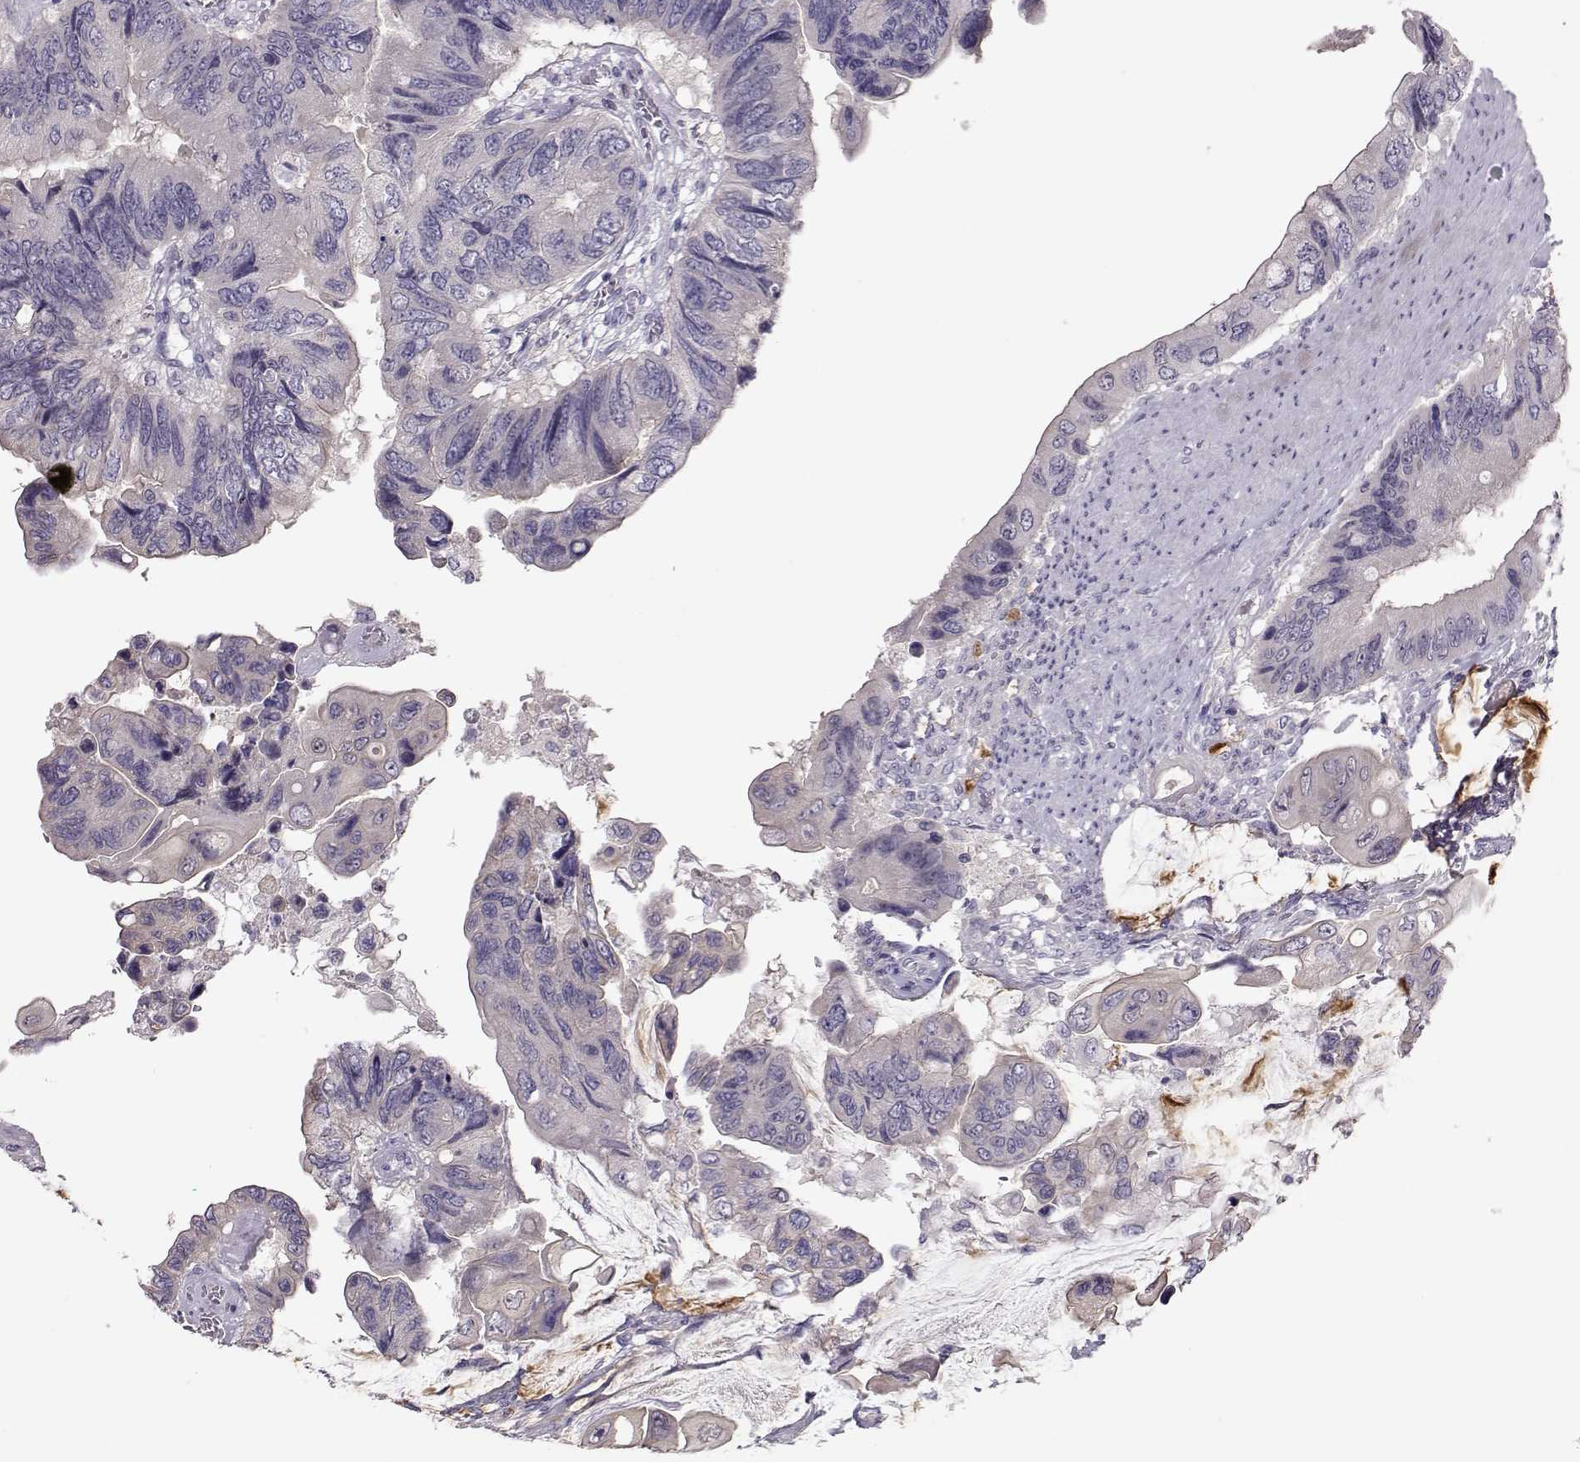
{"staining": {"intensity": "negative", "quantity": "none", "location": "none"}, "tissue": "colorectal cancer", "cell_type": "Tumor cells", "image_type": "cancer", "snomed": [{"axis": "morphology", "description": "Adenocarcinoma, NOS"}, {"axis": "topography", "description": "Rectum"}], "caption": "Histopathology image shows no significant protein expression in tumor cells of colorectal cancer.", "gene": "GRK1", "patient": {"sex": "male", "age": 63}}